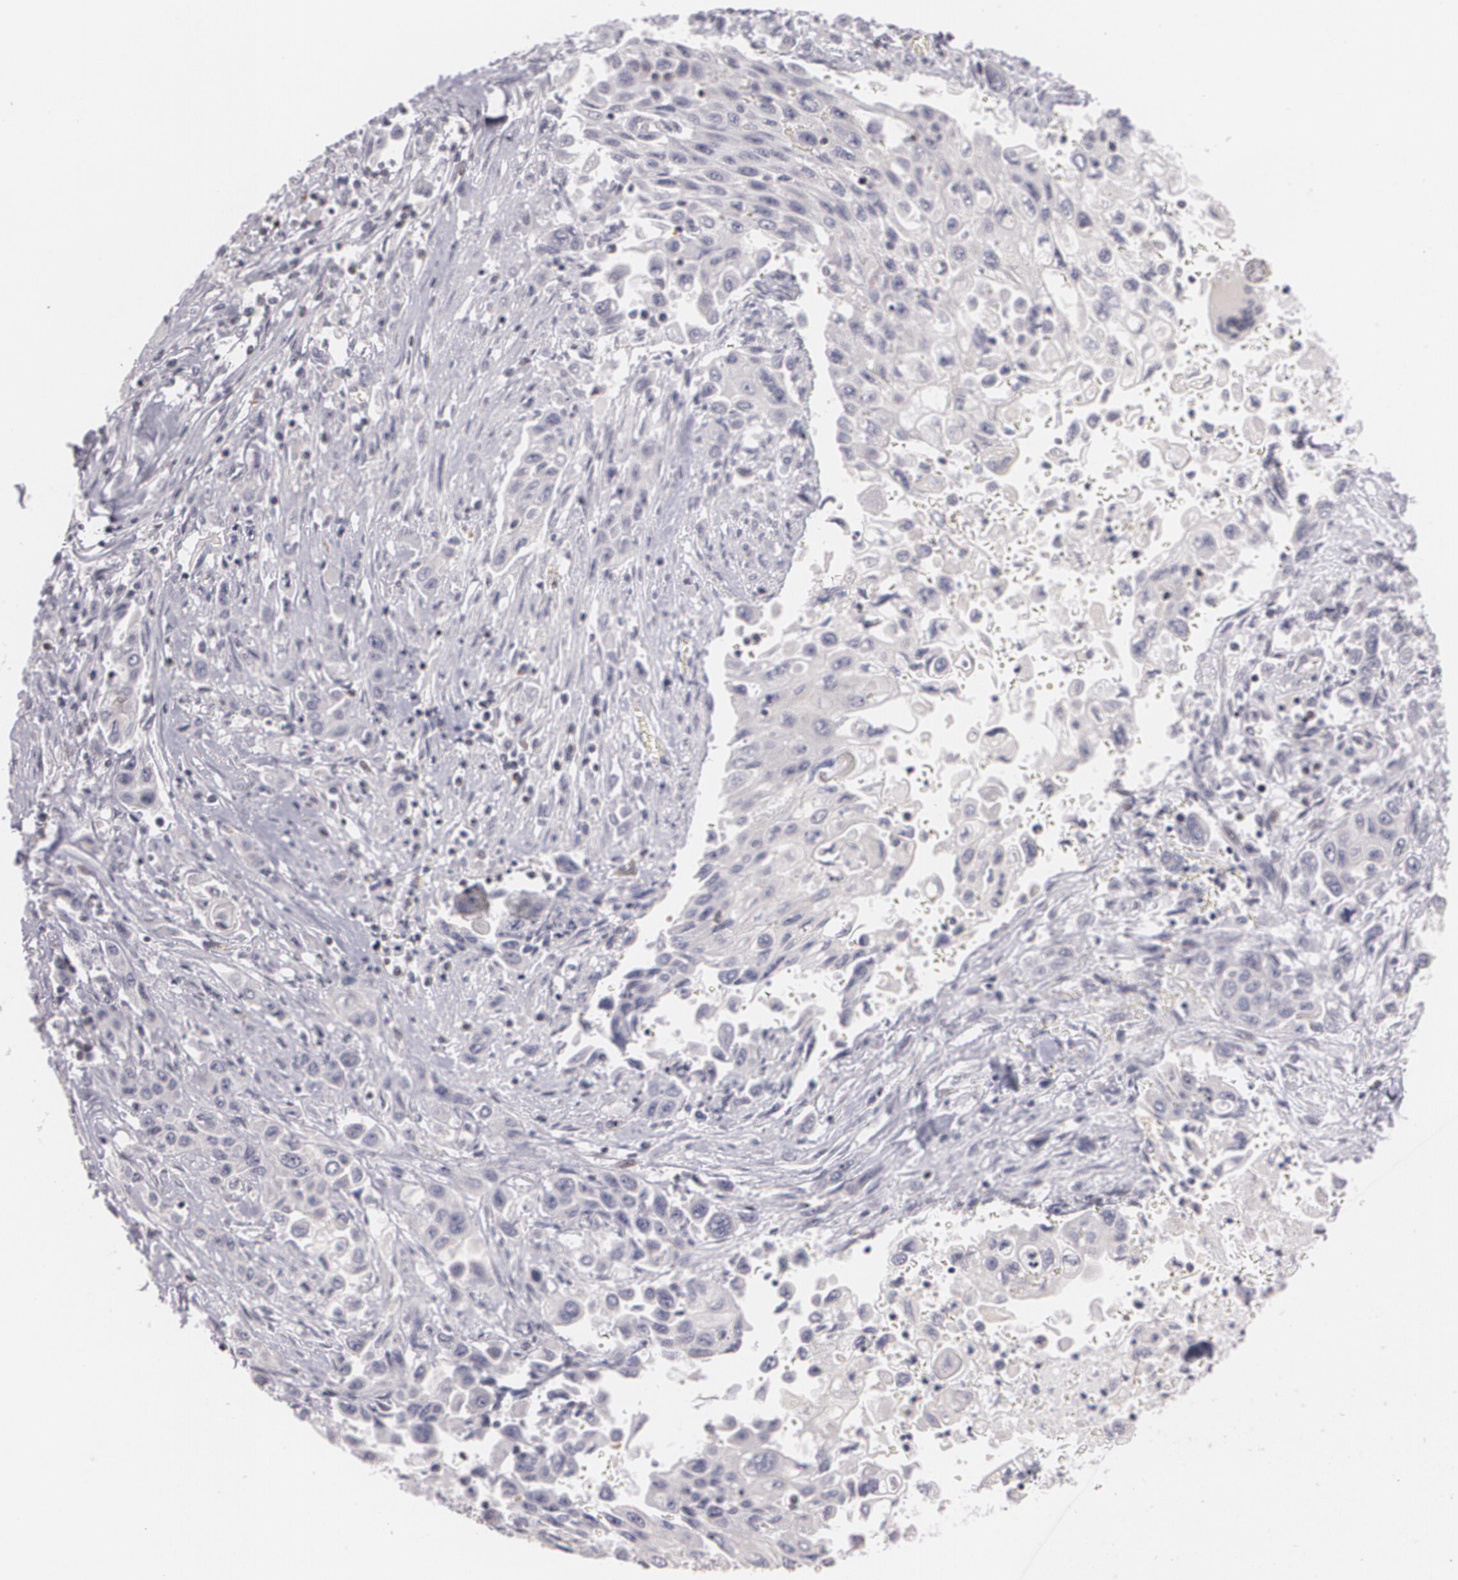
{"staining": {"intensity": "negative", "quantity": "none", "location": "none"}, "tissue": "pancreatic cancer", "cell_type": "Tumor cells", "image_type": "cancer", "snomed": [{"axis": "morphology", "description": "Adenocarcinoma, NOS"}, {"axis": "topography", "description": "Pancreas"}], "caption": "Photomicrograph shows no significant protein positivity in tumor cells of pancreatic adenocarcinoma.", "gene": "ZBTB16", "patient": {"sex": "male", "age": 70}}